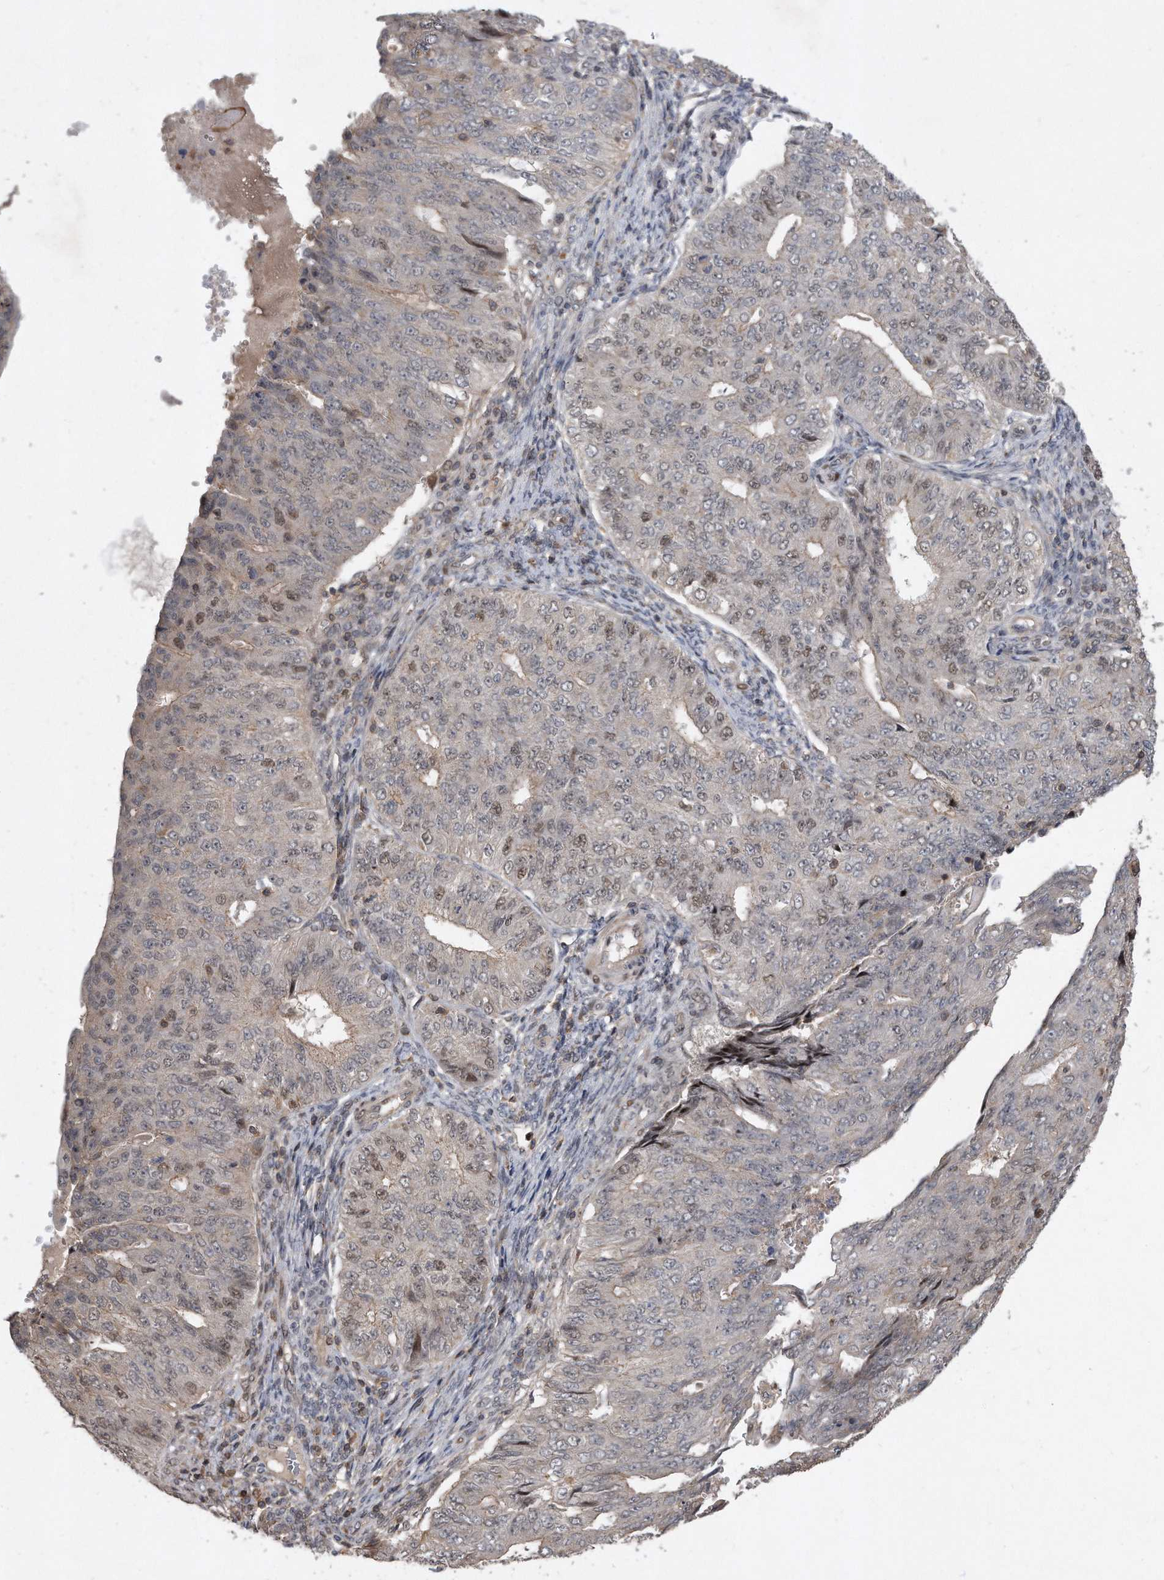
{"staining": {"intensity": "moderate", "quantity": "<25%", "location": "nuclear"}, "tissue": "endometrial cancer", "cell_type": "Tumor cells", "image_type": "cancer", "snomed": [{"axis": "morphology", "description": "Adenocarcinoma, NOS"}, {"axis": "topography", "description": "Endometrium"}], "caption": "A brown stain labels moderate nuclear expression of a protein in adenocarcinoma (endometrial) tumor cells. The protein of interest is shown in brown color, while the nuclei are stained blue.", "gene": "PGBD2", "patient": {"sex": "female", "age": 32}}